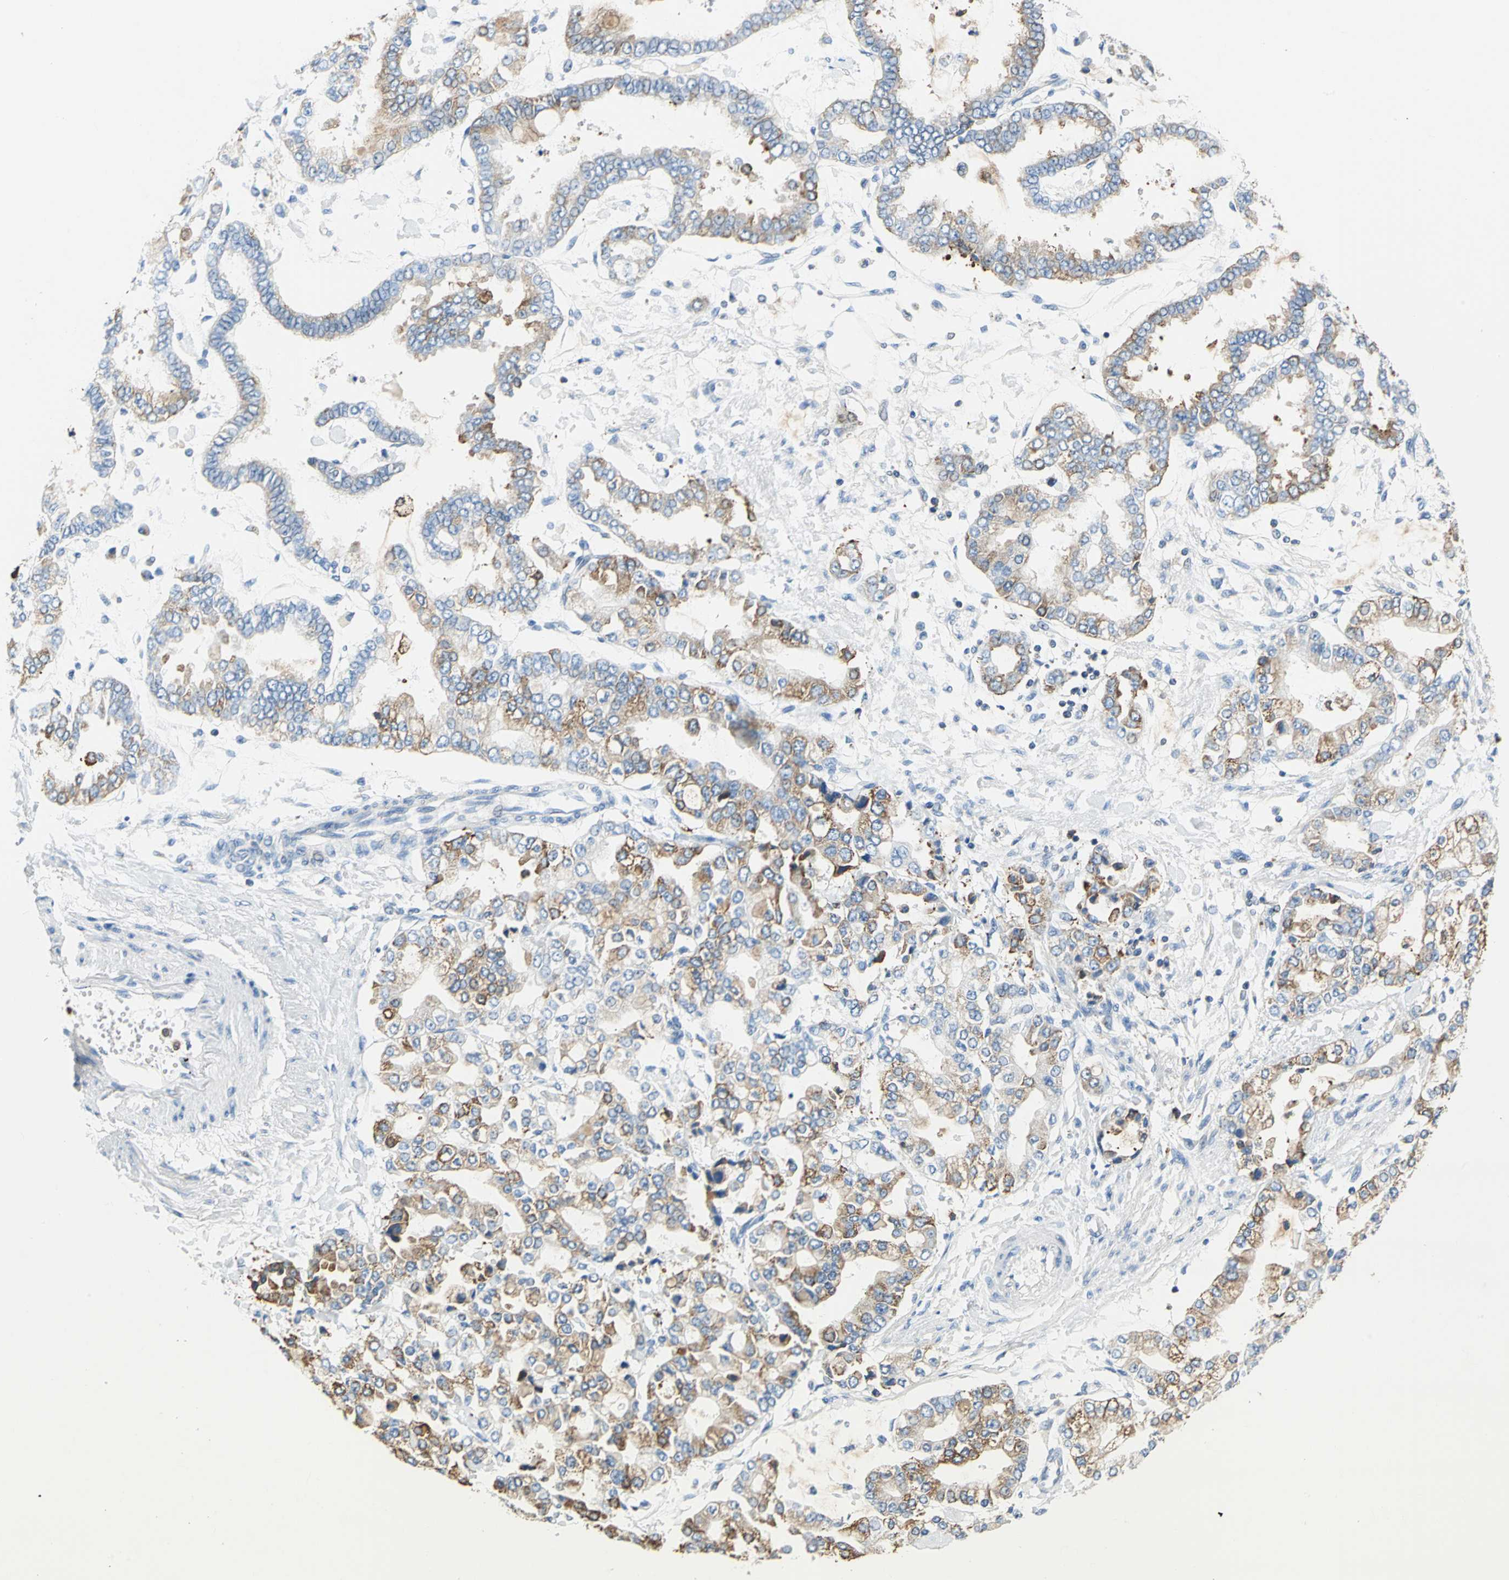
{"staining": {"intensity": "moderate", "quantity": ">75%", "location": "cytoplasmic/membranous"}, "tissue": "stomach cancer", "cell_type": "Tumor cells", "image_type": "cancer", "snomed": [{"axis": "morphology", "description": "Normal tissue, NOS"}, {"axis": "morphology", "description": "Adenocarcinoma, NOS"}, {"axis": "topography", "description": "Stomach, upper"}, {"axis": "topography", "description": "Stomach"}], "caption": "The immunohistochemical stain labels moderate cytoplasmic/membranous positivity in tumor cells of stomach adenocarcinoma tissue.", "gene": "SEPTIN6", "patient": {"sex": "male", "age": 76}}